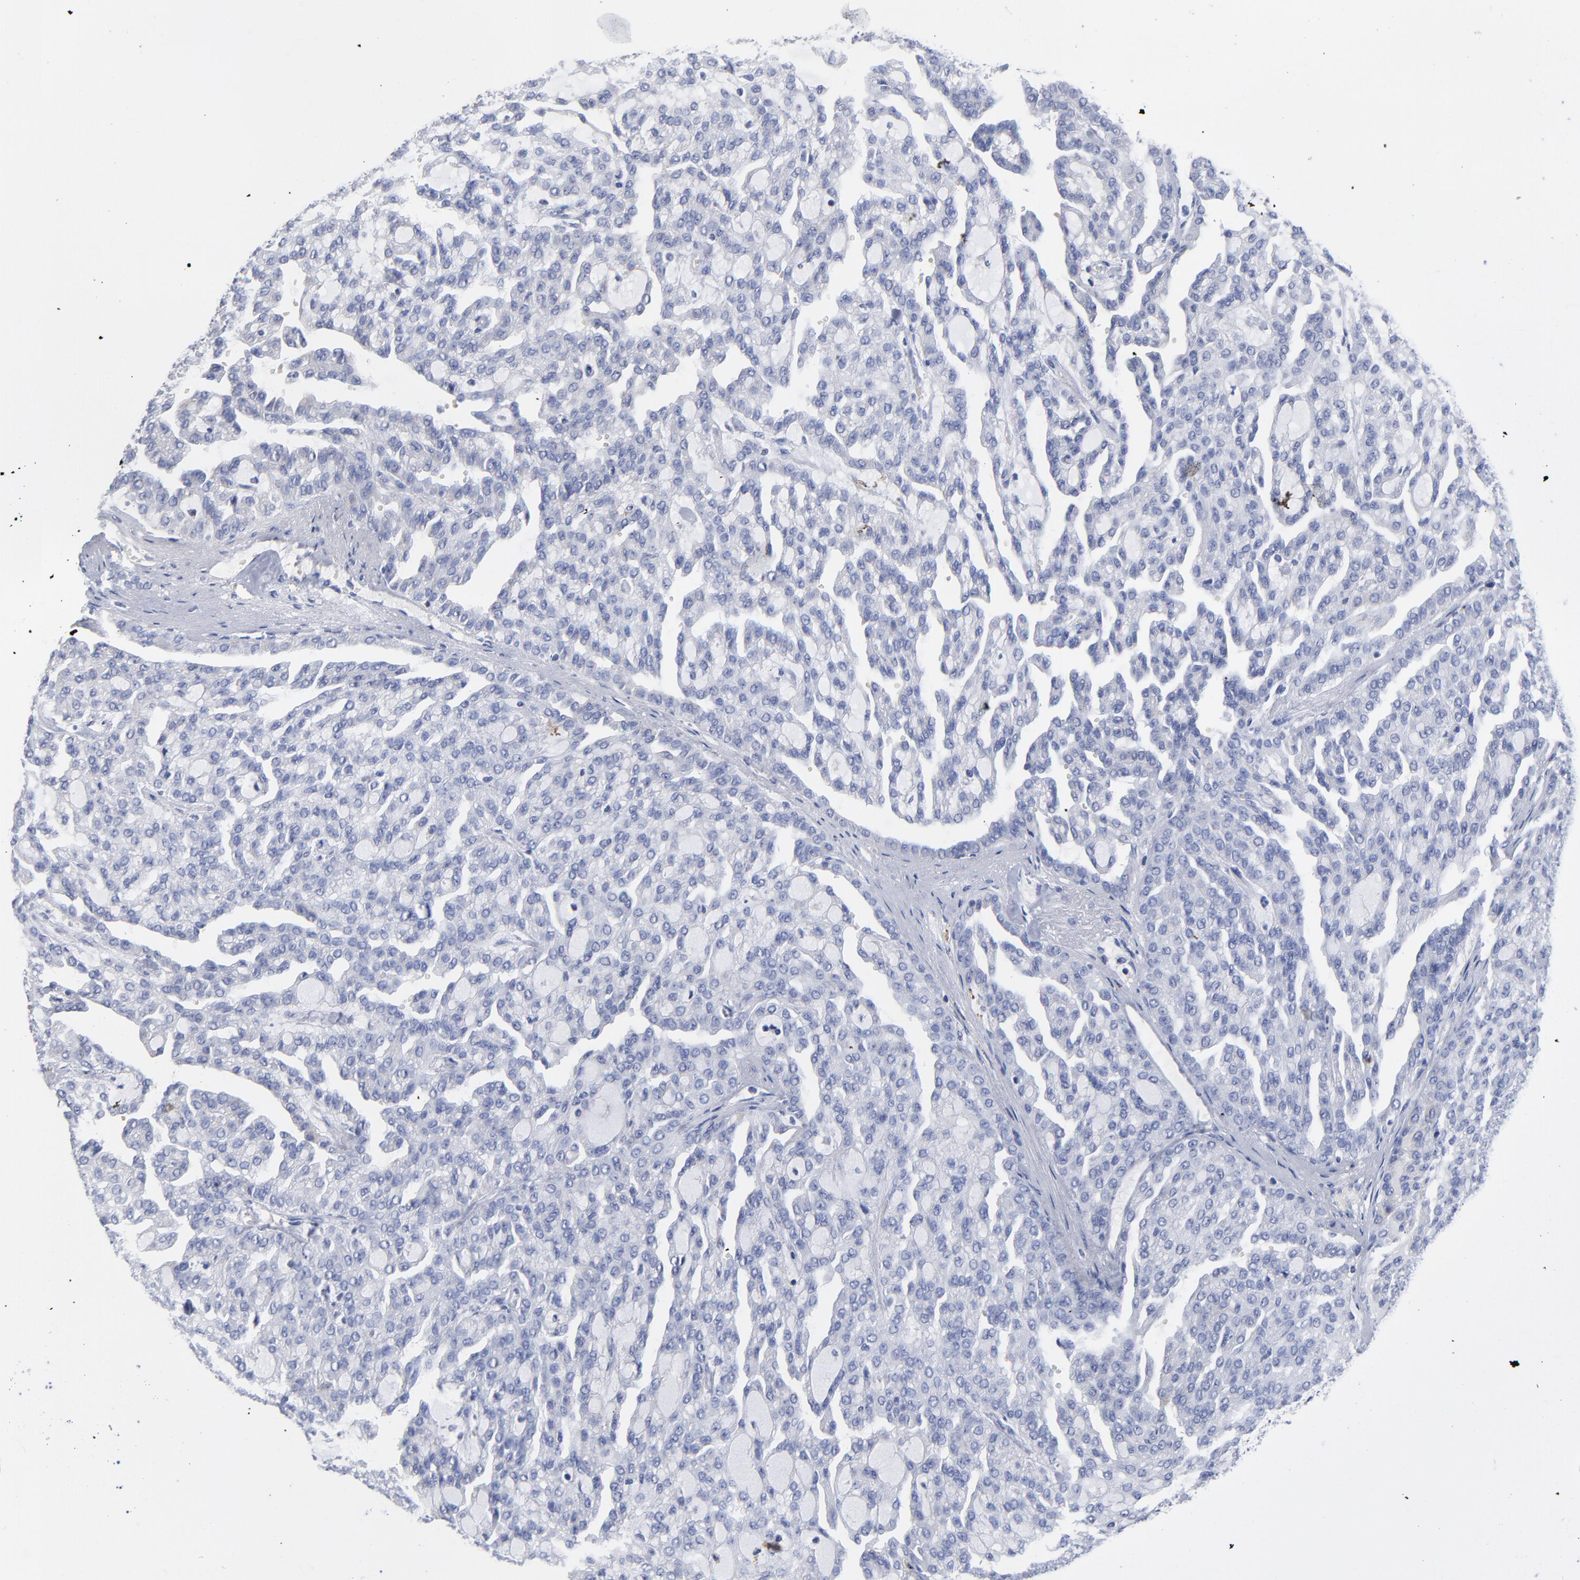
{"staining": {"intensity": "negative", "quantity": "none", "location": "none"}, "tissue": "renal cancer", "cell_type": "Tumor cells", "image_type": "cancer", "snomed": [{"axis": "morphology", "description": "Adenocarcinoma, NOS"}, {"axis": "topography", "description": "Kidney"}], "caption": "High magnification brightfield microscopy of renal adenocarcinoma stained with DAB (brown) and counterstained with hematoxylin (blue): tumor cells show no significant staining. (DAB (3,3'-diaminobenzidine) immunohistochemistry visualized using brightfield microscopy, high magnification).", "gene": "PTP4A1", "patient": {"sex": "male", "age": 63}}